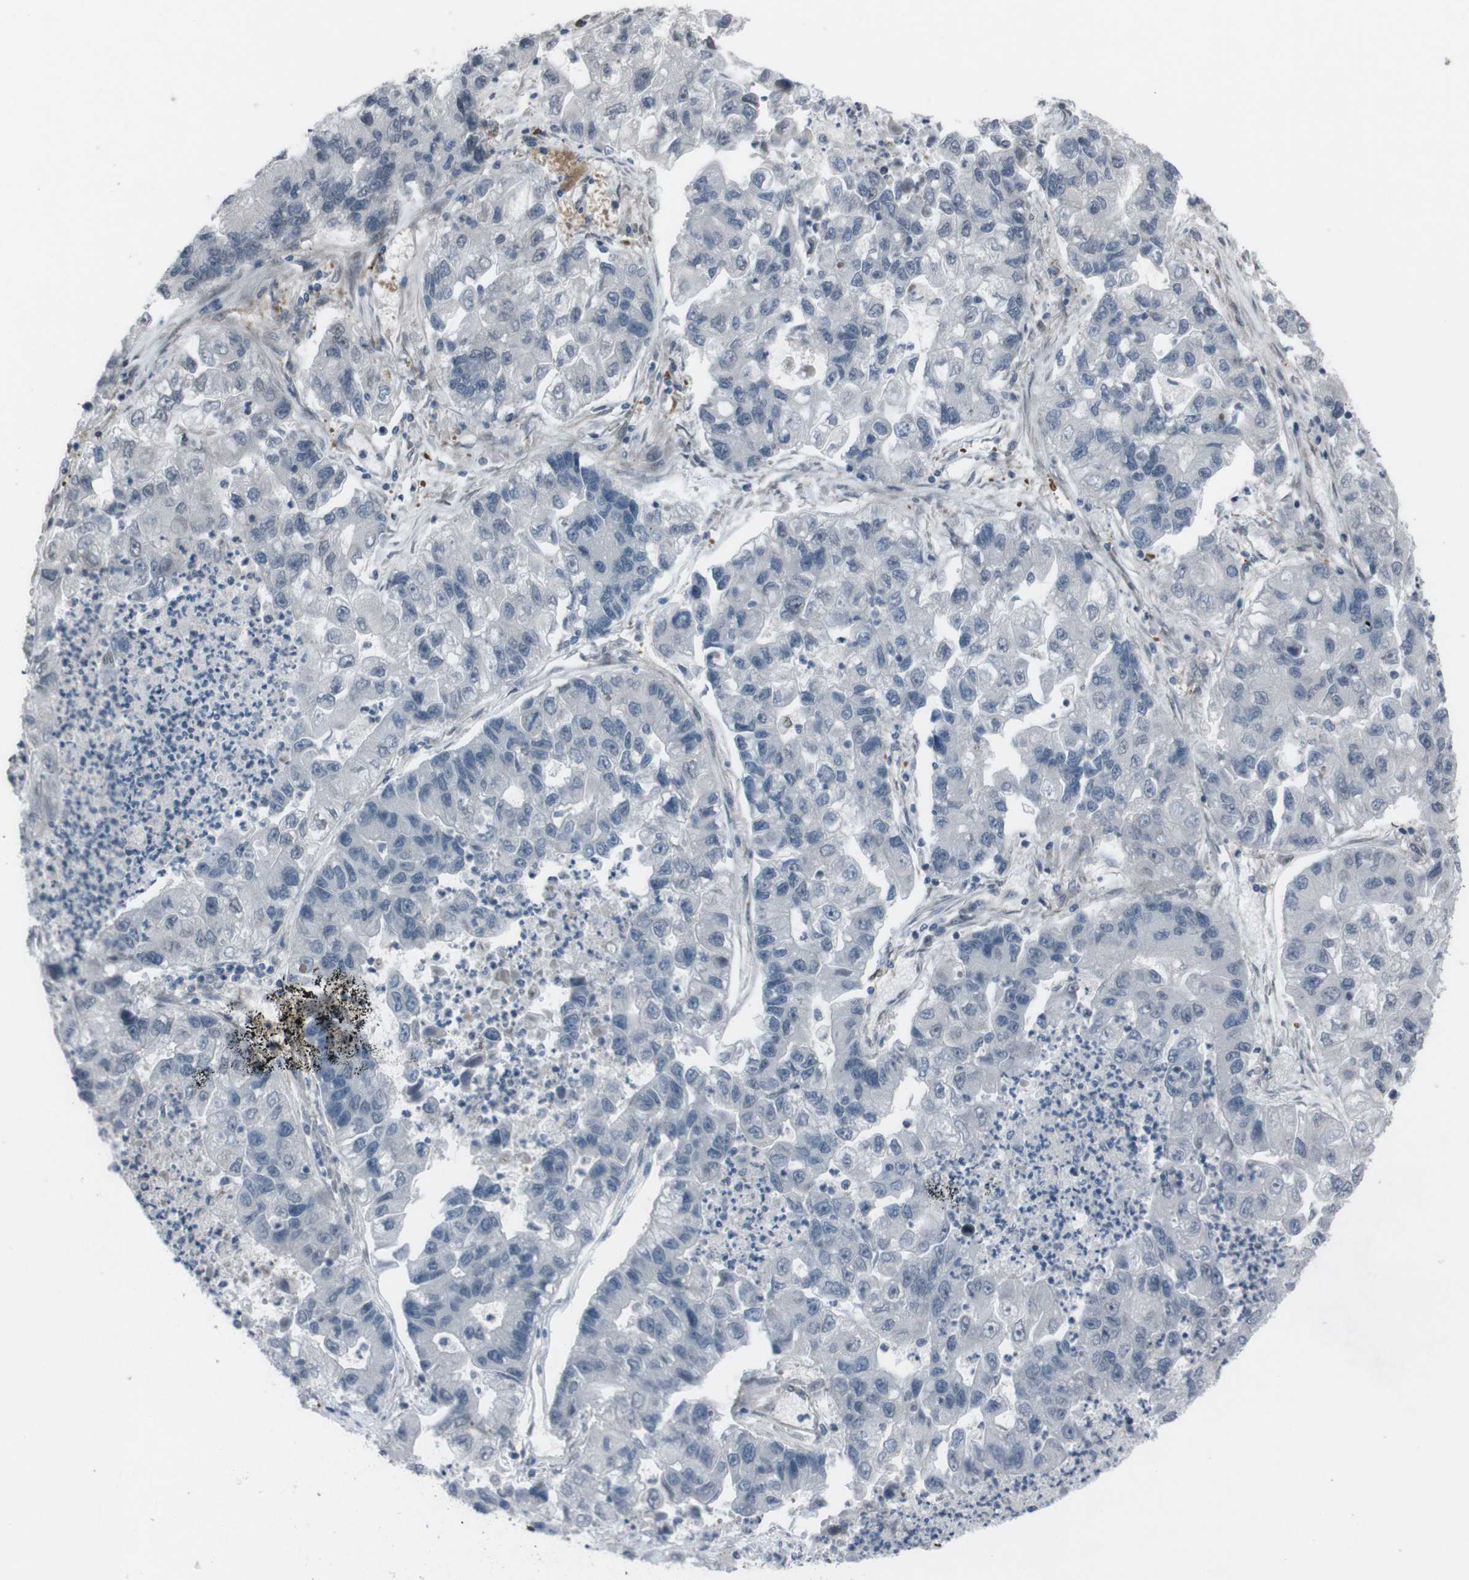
{"staining": {"intensity": "negative", "quantity": "none", "location": "none"}, "tissue": "lung cancer", "cell_type": "Tumor cells", "image_type": "cancer", "snomed": [{"axis": "morphology", "description": "Adenocarcinoma, NOS"}, {"axis": "topography", "description": "Lung"}], "caption": "Immunohistochemistry of lung cancer (adenocarcinoma) displays no staining in tumor cells.", "gene": "SS18L1", "patient": {"sex": "female", "age": 51}}